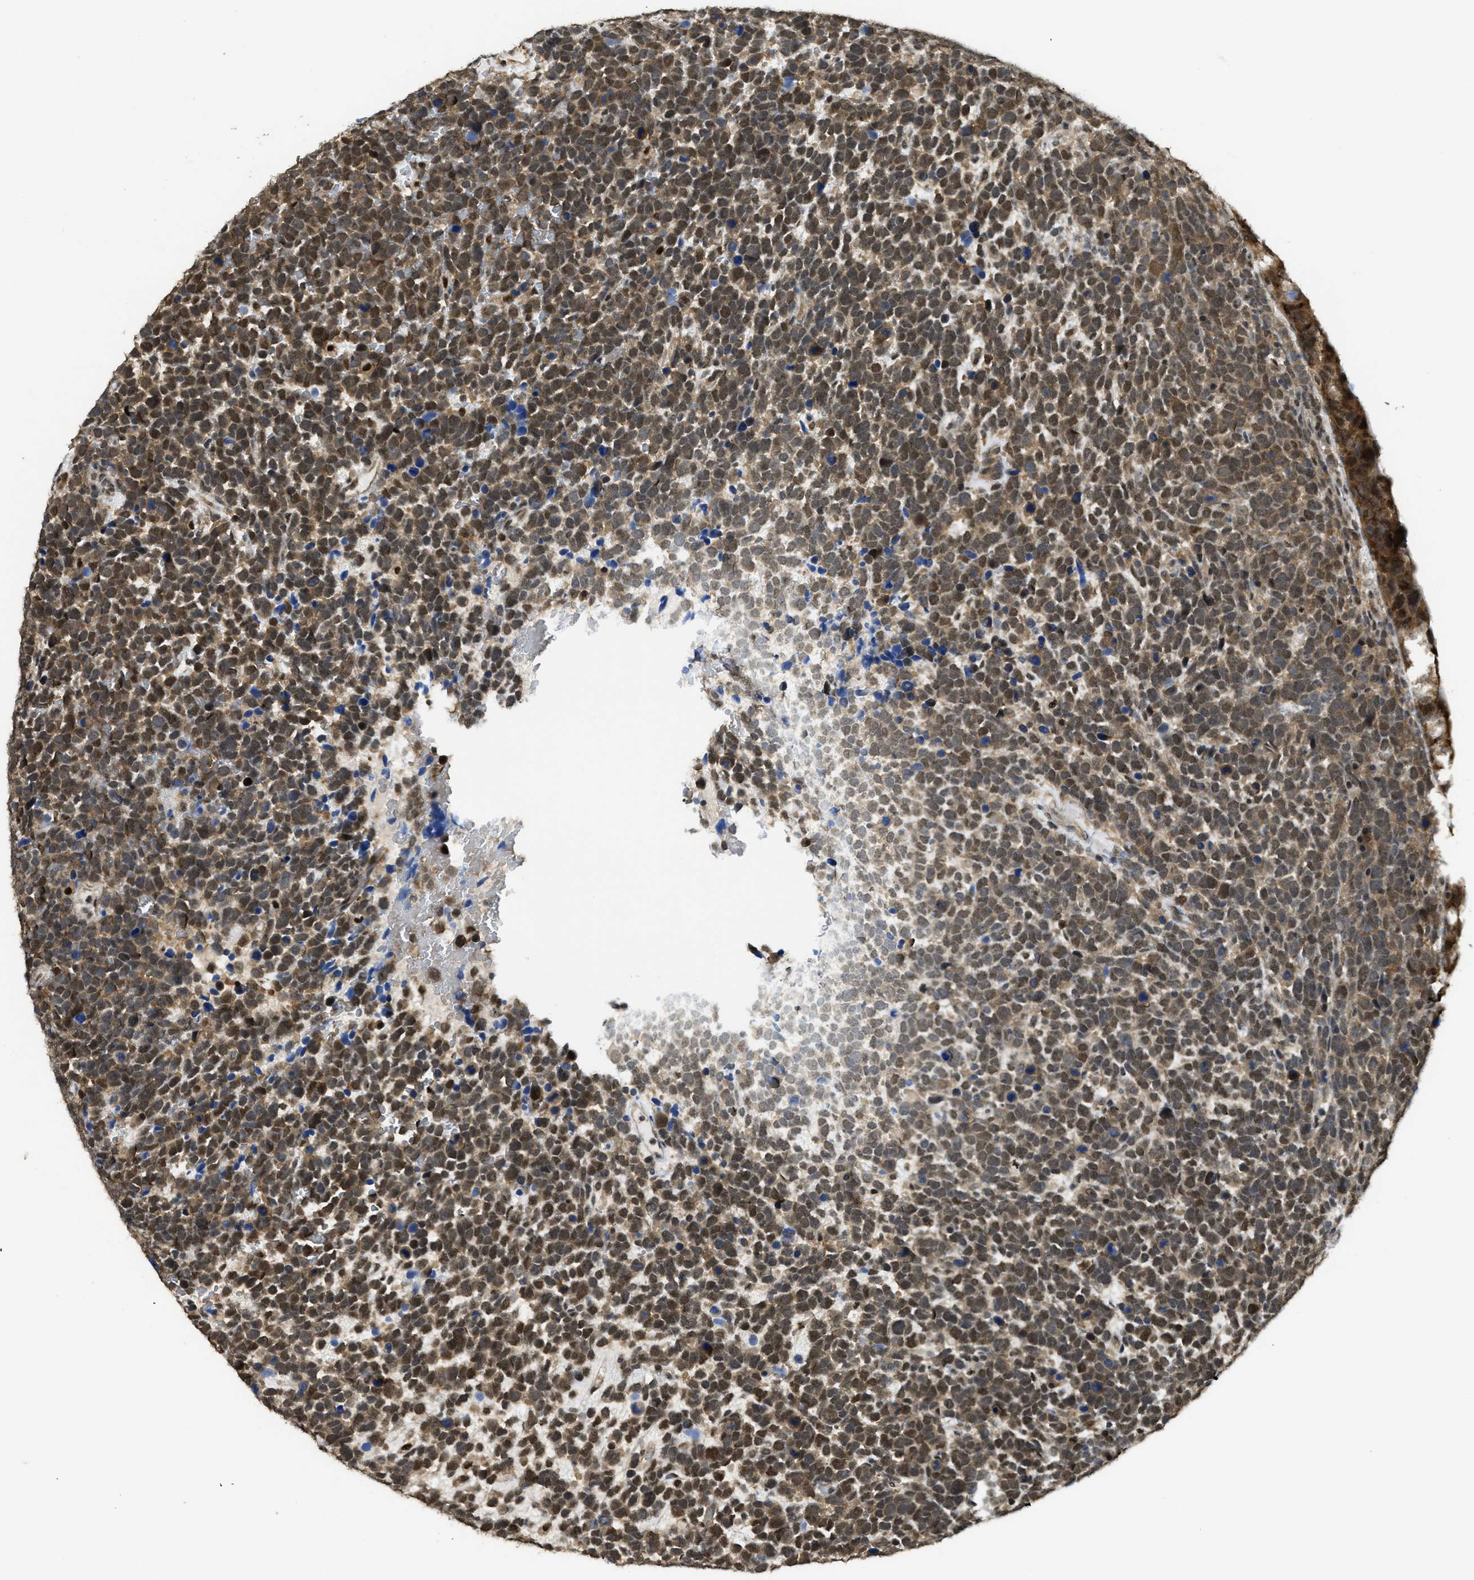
{"staining": {"intensity": "moderate", "quantity": ">75%", "location": "cytoplasmic/membranous,nuclear"}, "tissue": "urothelial cancer", "cell_type": "Tumor cells", "image_type": "cancer", "snomed": [{"axis": "morphology", "description": "Urothelial carcinoma, High grade"}, {"axis": "topography", "description": "Urinary bladder"}], "caption": "Human urothelial carcinoma (high-grade) stained for a protein (brown) shows moderate cytoplasmic/membranous and nuclear positive staining in approximately >75% of tumor cells.", "gene": "PSMC5", "patient": {"sex": "female", "age": 82}}